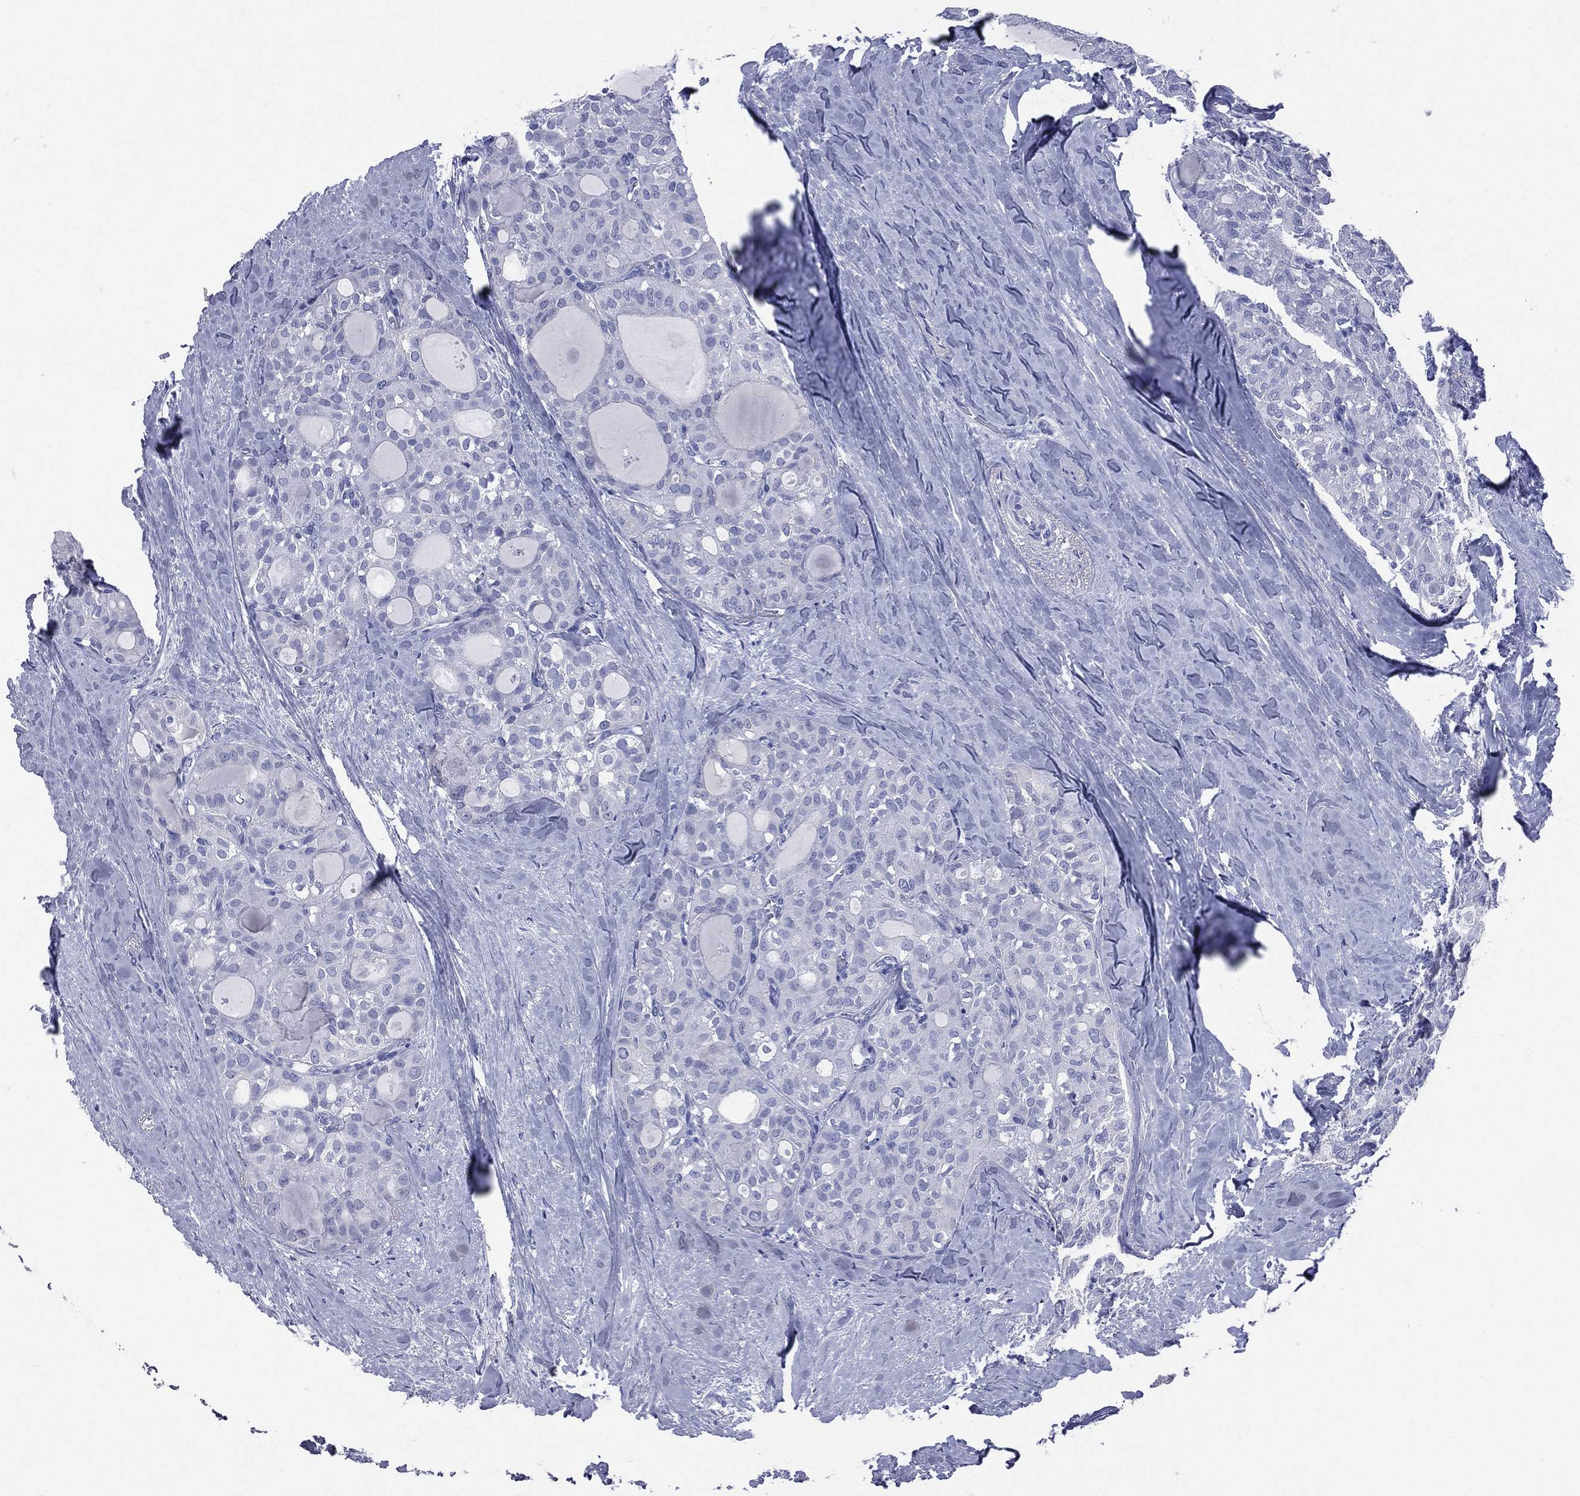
{"staining": {"intensity": "negative", "quantity": "none", "location": "none"}, "tissue": "thyroid cancer", "cell_type": "Tumor cells", "image_type": "cancer", "snomed": [{"axis": "morphology", "description": "Follicular adenoma carcinoma, NOS"}, {"axis": "topography", "description": "Thyroid gland"}], "caption": "High power microscopy image of an immunohistochemistry histopathology image of thyroid cancer, revealing no significant expression in tumor cells.", "gene": "CYLC1", "patient": {"sex": "male", "age": 75}}